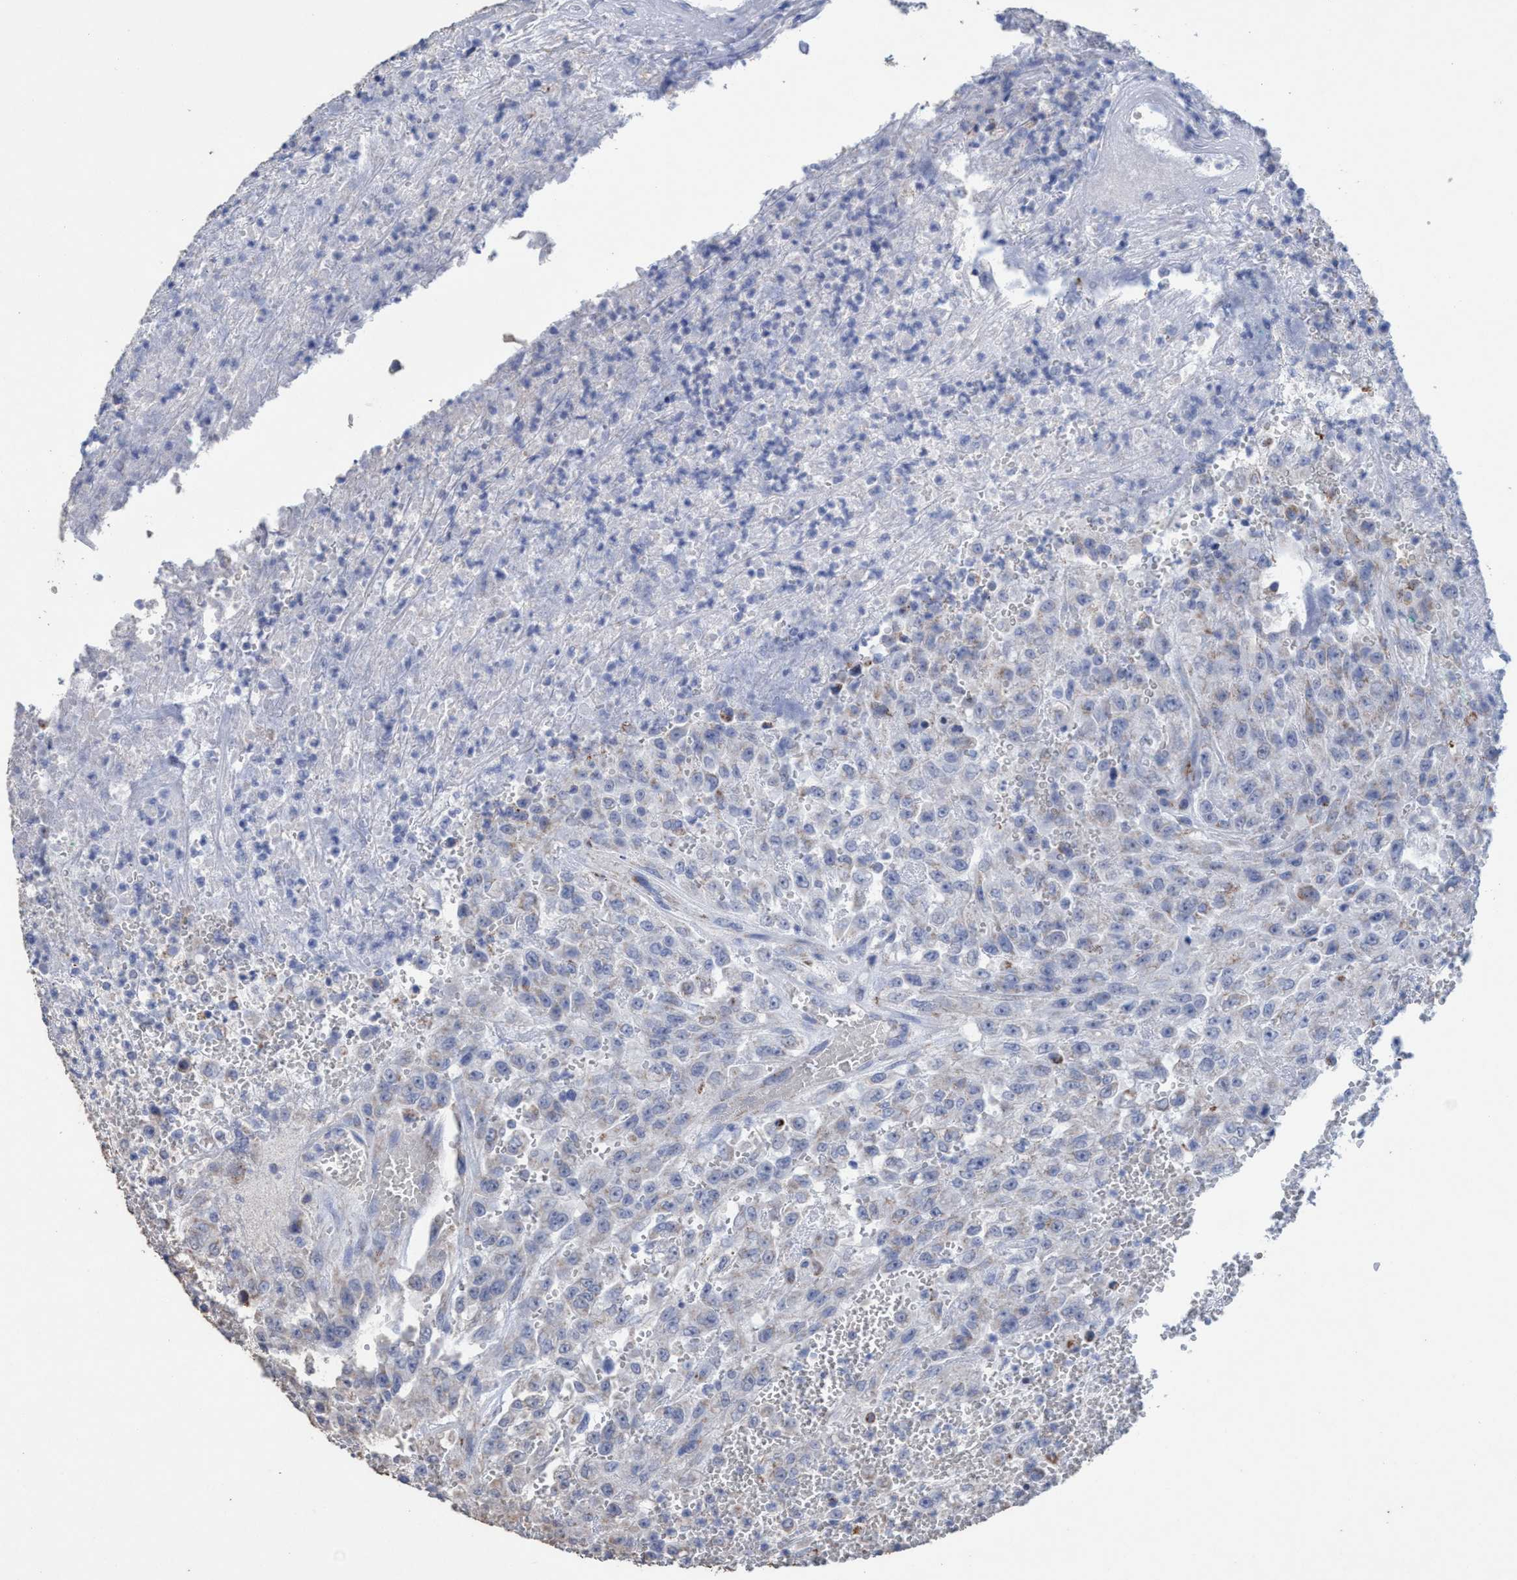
{"staining": {"intensity": "negative", "quantity": "none", "location": "none"}, "tissue": "urothelial cancer", "cell_type": "Tumor cells", "image_type": "cancer", "snomed": [{"axis": "morphology", "description": "Urothelial carcinoma, High grade"}, {"axis": "topography", "description": "Urinary bladder"}], "caption": "Tumor cells show no significant protein positivity in high-grade urothelial carcinoma. The staining is performed using DAB (3,3'-diaminobenzidine) brown chromogen with nuclei counter-stained in using hematoxylin.", "gene": "RSAD1", "patient": {"sex": "male", "age": 46}}